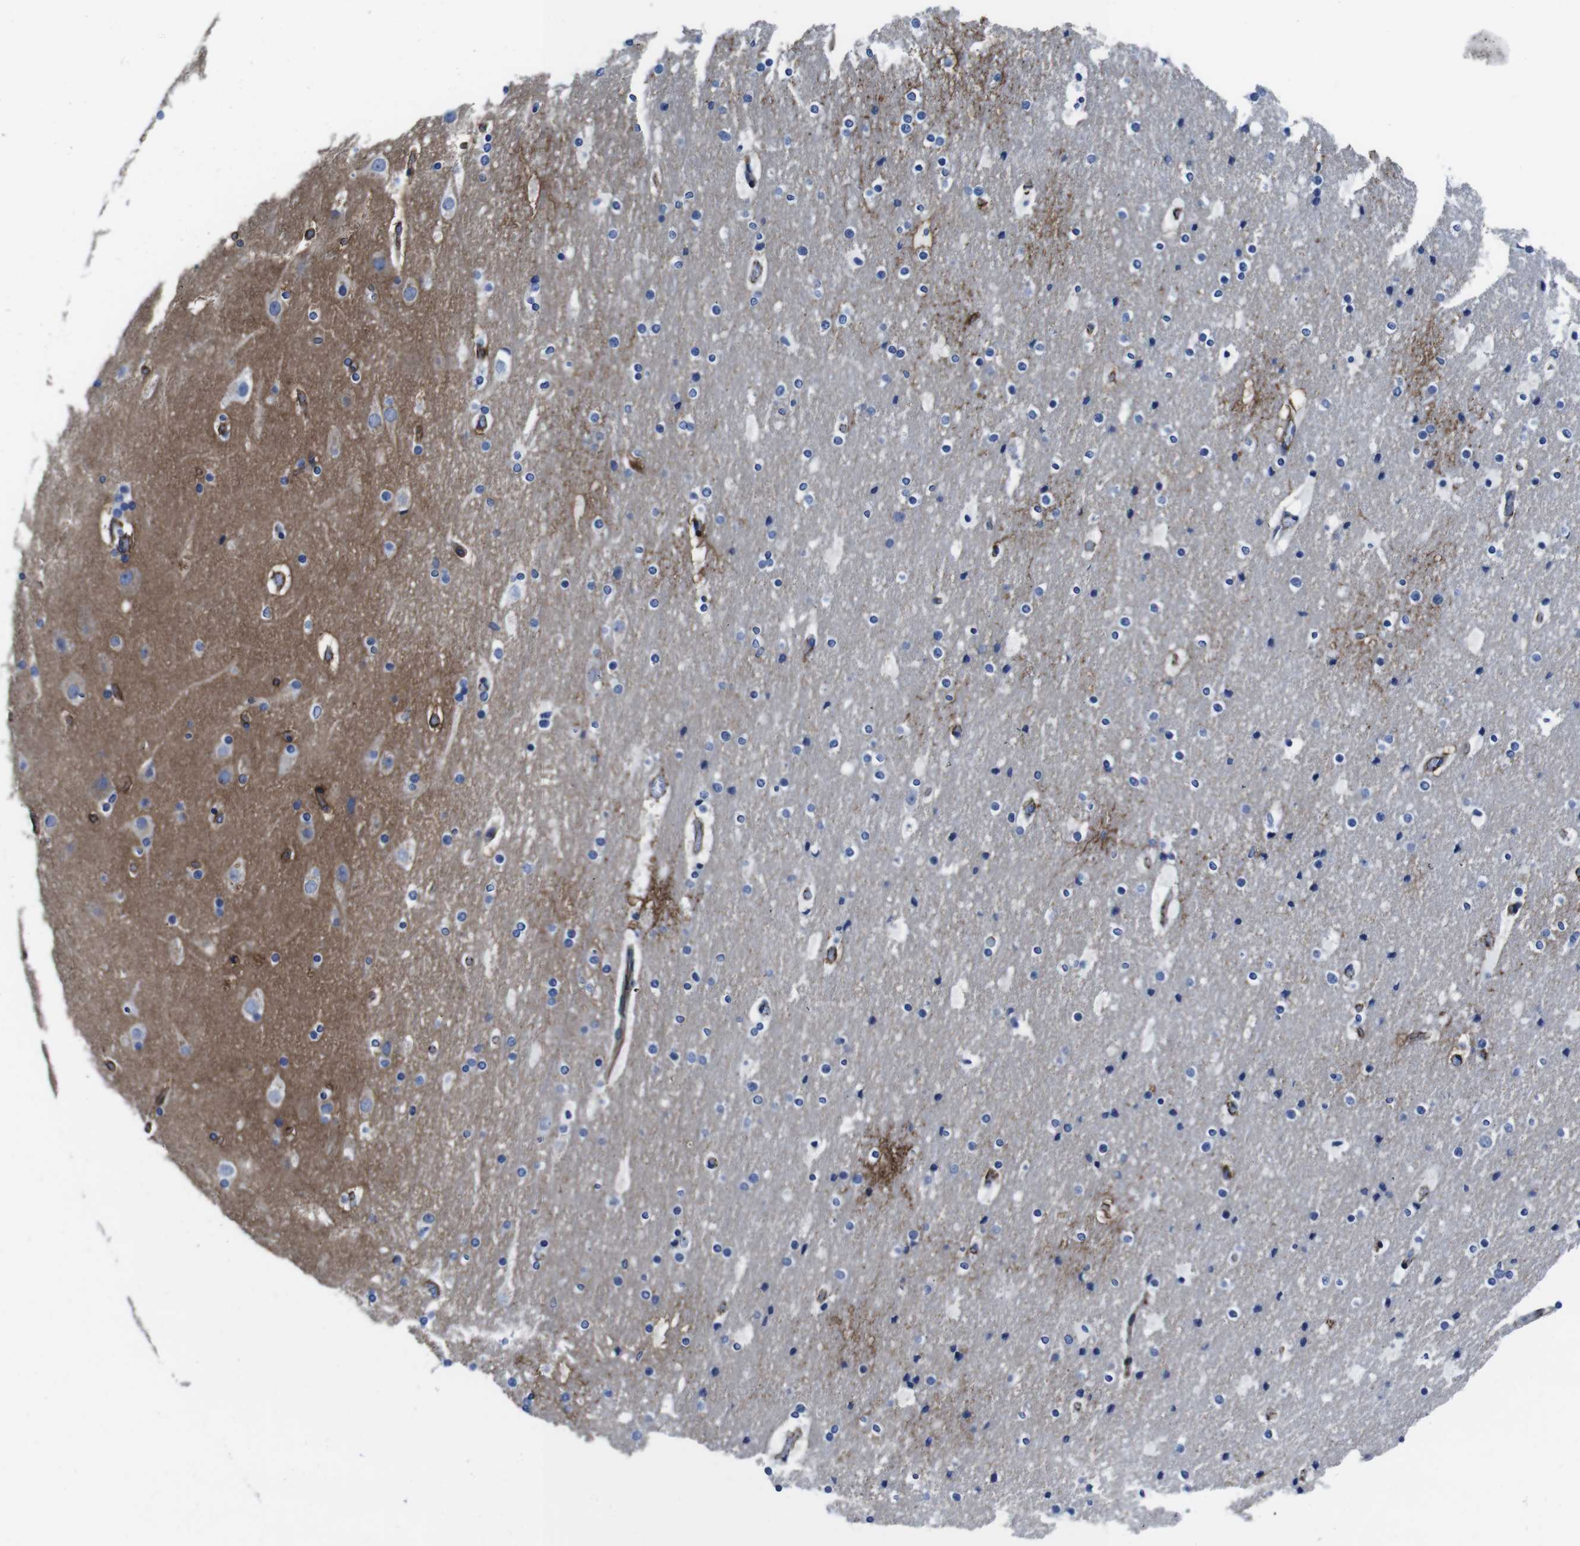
{"staining": {"intensity": "strong", "quantity": ">75%", "location": "cytoplasmic/membranous"}, "tissue": "cerebral cortex", "cell_type": "Endothelial cells", "image_type": "normal", "snomed": [{"axis": "morphology", "description": "Normal tissue, NOS"}, {"axis": "topography", "description": "Cerebral cortex"}], "caption": "Immunohistochemistry (IHC) (DAB) staining of benign human cerebral cortex exhibits strong cytoplasmic/membranous protein positivity in about >75% of endothelial cells.", "gene": "NUMB", "patient": {"sex": "male", "age": 57}}